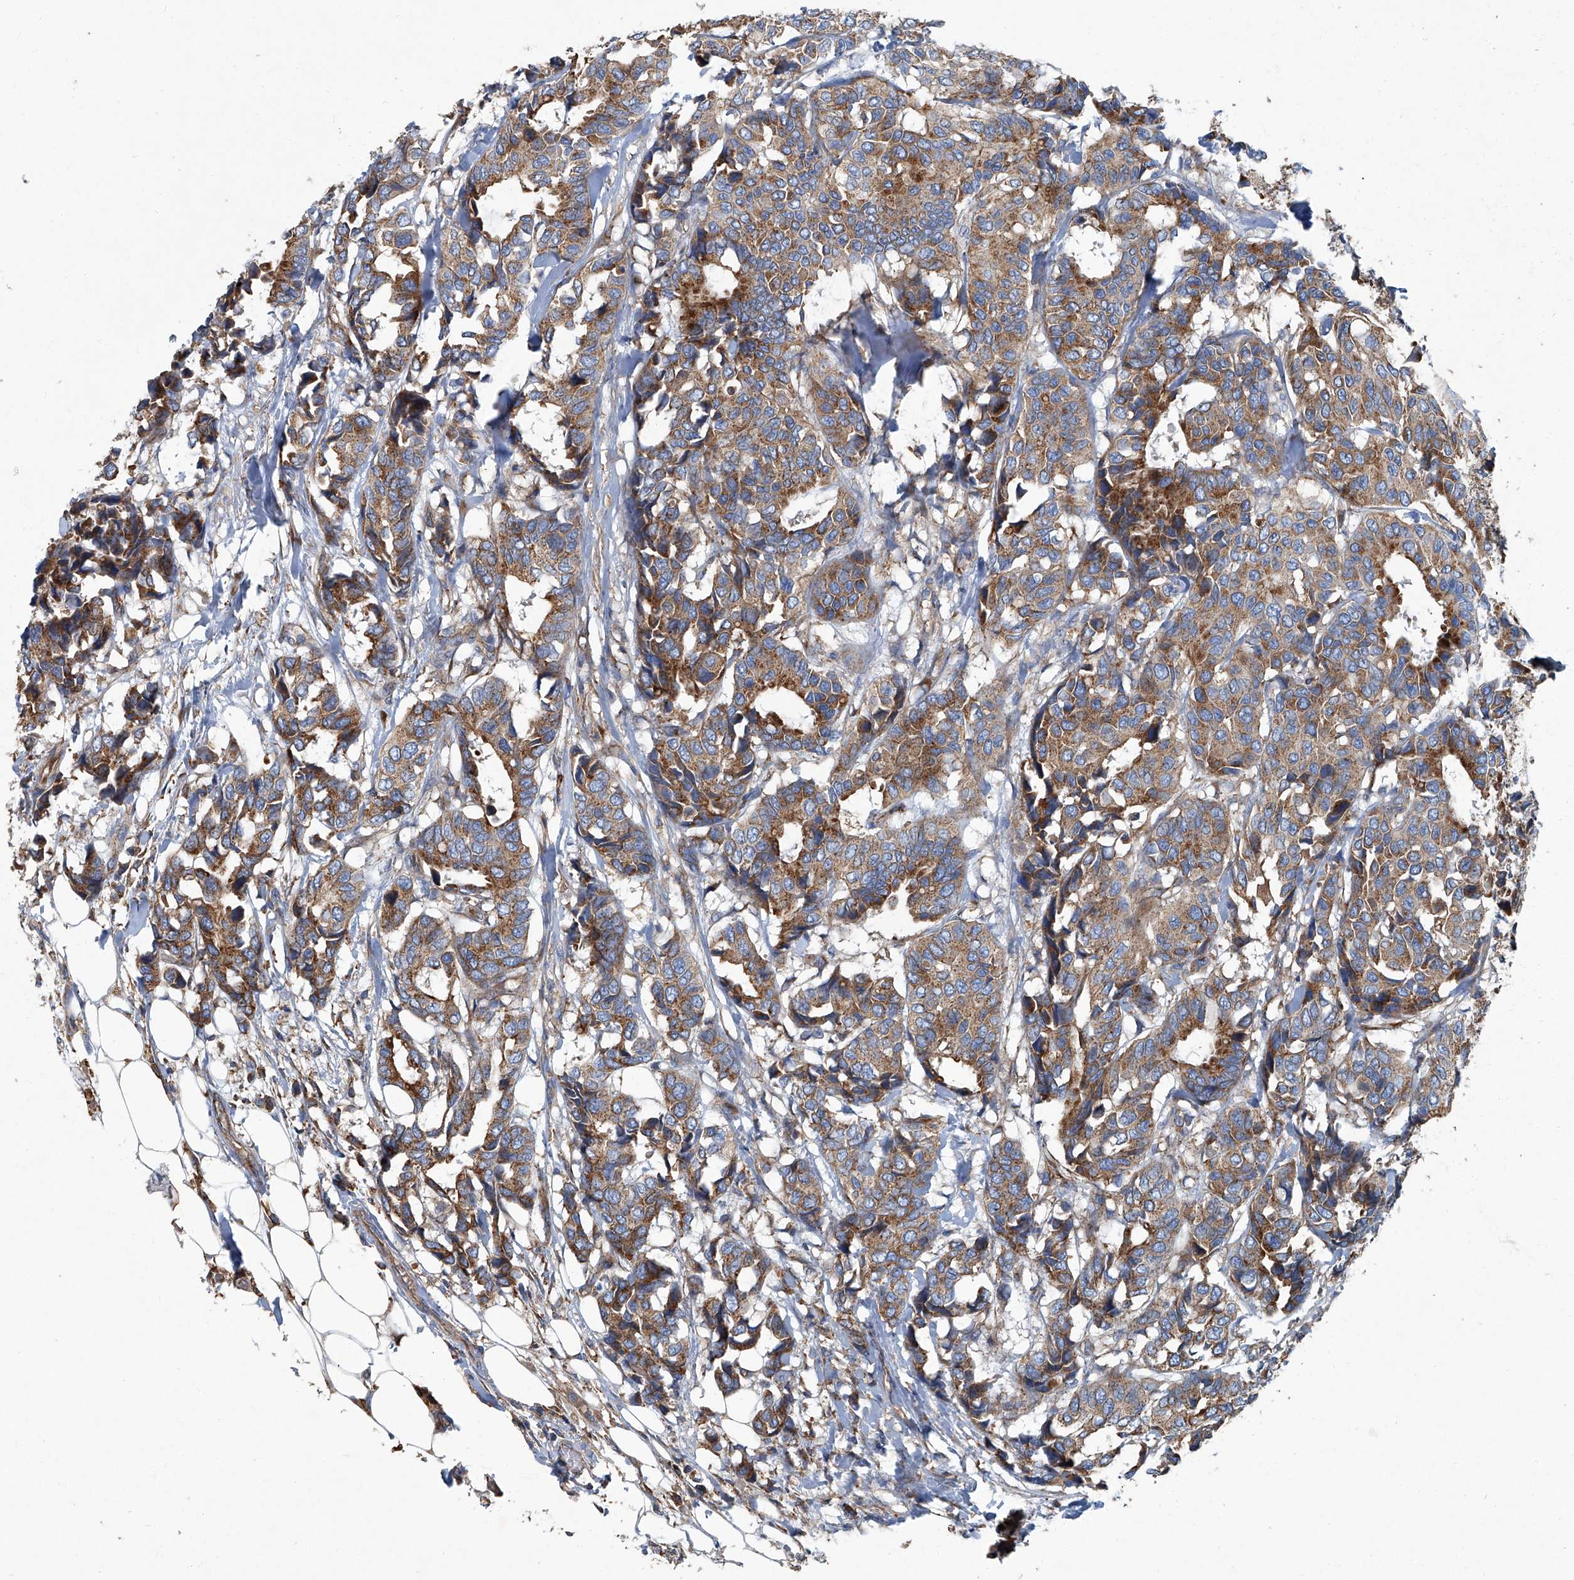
{"staining": {"intensity": "moderate", "quantity": ">75%", "location": "cytoplasmic/membranous"}, "tissue": "breast cancer", "cell_type": "Tumor cells", "image_type": "cancer", "snomed": [{"axis": "morphology", "description": "Duct carcinoma"}, {"axis": "topography", "description": "Breast"}], "caption": "An IHC micrograph of tumor tissue is shown. Protein staining in brown labels moderate cytoplasmic/membranous positivity in breast cancer within tumor cells.", "gene": "PIGH", "patient": {"sex": "female", "age": 87}}